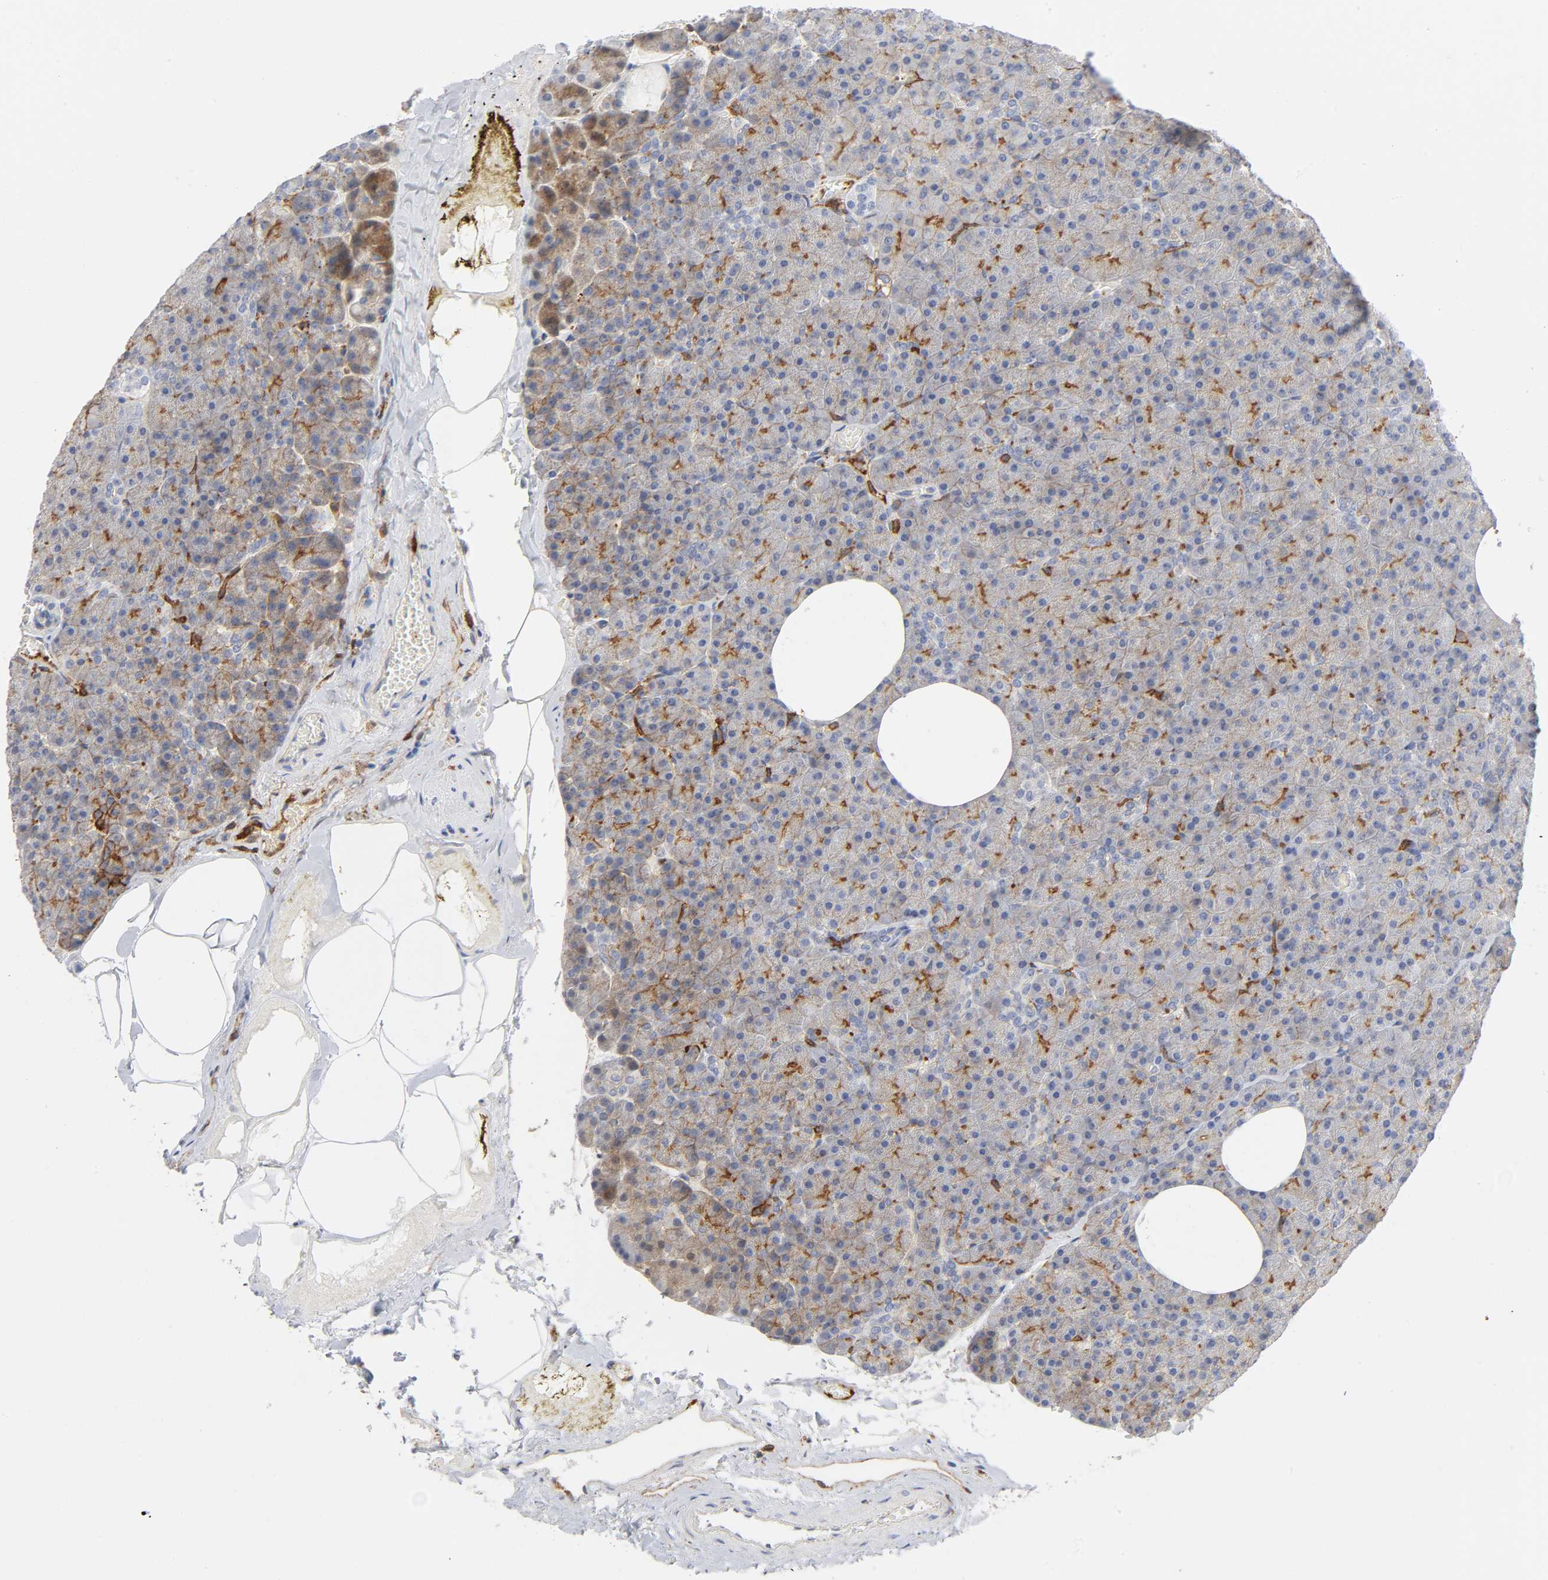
{"staining": {"intensity": "weak", "quantity": "25%-75%", "location": "cytoplasmic/membranous"}, "tissue": "pancreas", "cell_type": "Exocrine glandular cells", "image_type": "normal", "snomed": [{"axis": "morphology", "description": "Normal tissue, NOS"}, {"axis": "topography", "description": "Pancreas"}], "caption": "This is a photomicrograph of immunohistochemistry staining of unremarkable pancreas, which shows weak staining in the cytoplasmic/membranous of exocrine glandular cells.", "gene": "LYN", "patient": {"sex": "female", "age": 35}}